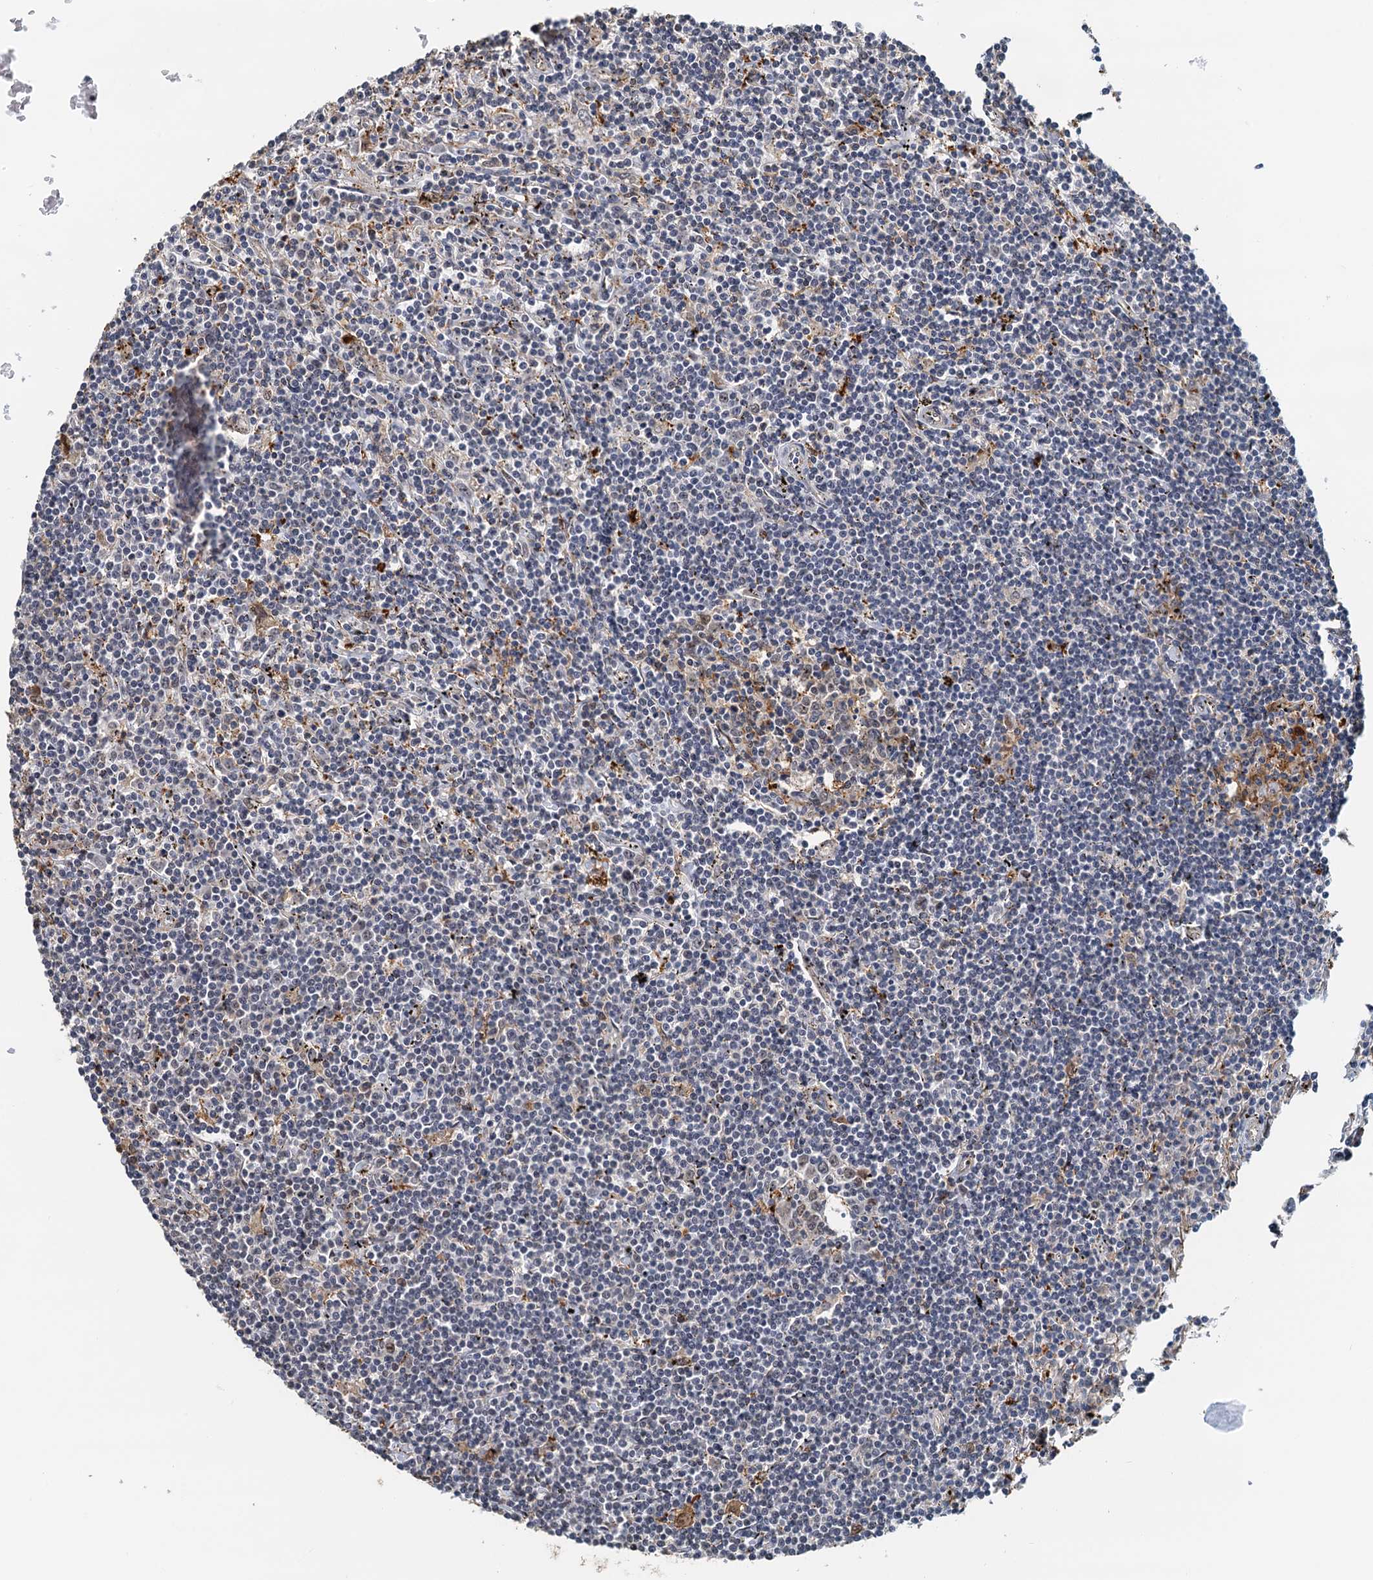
{"staining": {"intensity": "negative", "quantity": "none", "location": "none"}, "tissue": "lymphoma", "cell_type": "Tumor cells", "image_type": "cancer", "snomed": [{"axis": "morphology", "description": "Malignant lymphoma, non-Hodgkin's type, Low grade"}, {"axis": "topography", "description": "Spleen"}], "caption": "Protein analysis of low-grade malignant lymphoma, non-Hodgkin's type displays no significant positivity in tumor cells.", "gene": "SPINDOC", "patient": {"sex": "male", "age": 76}}